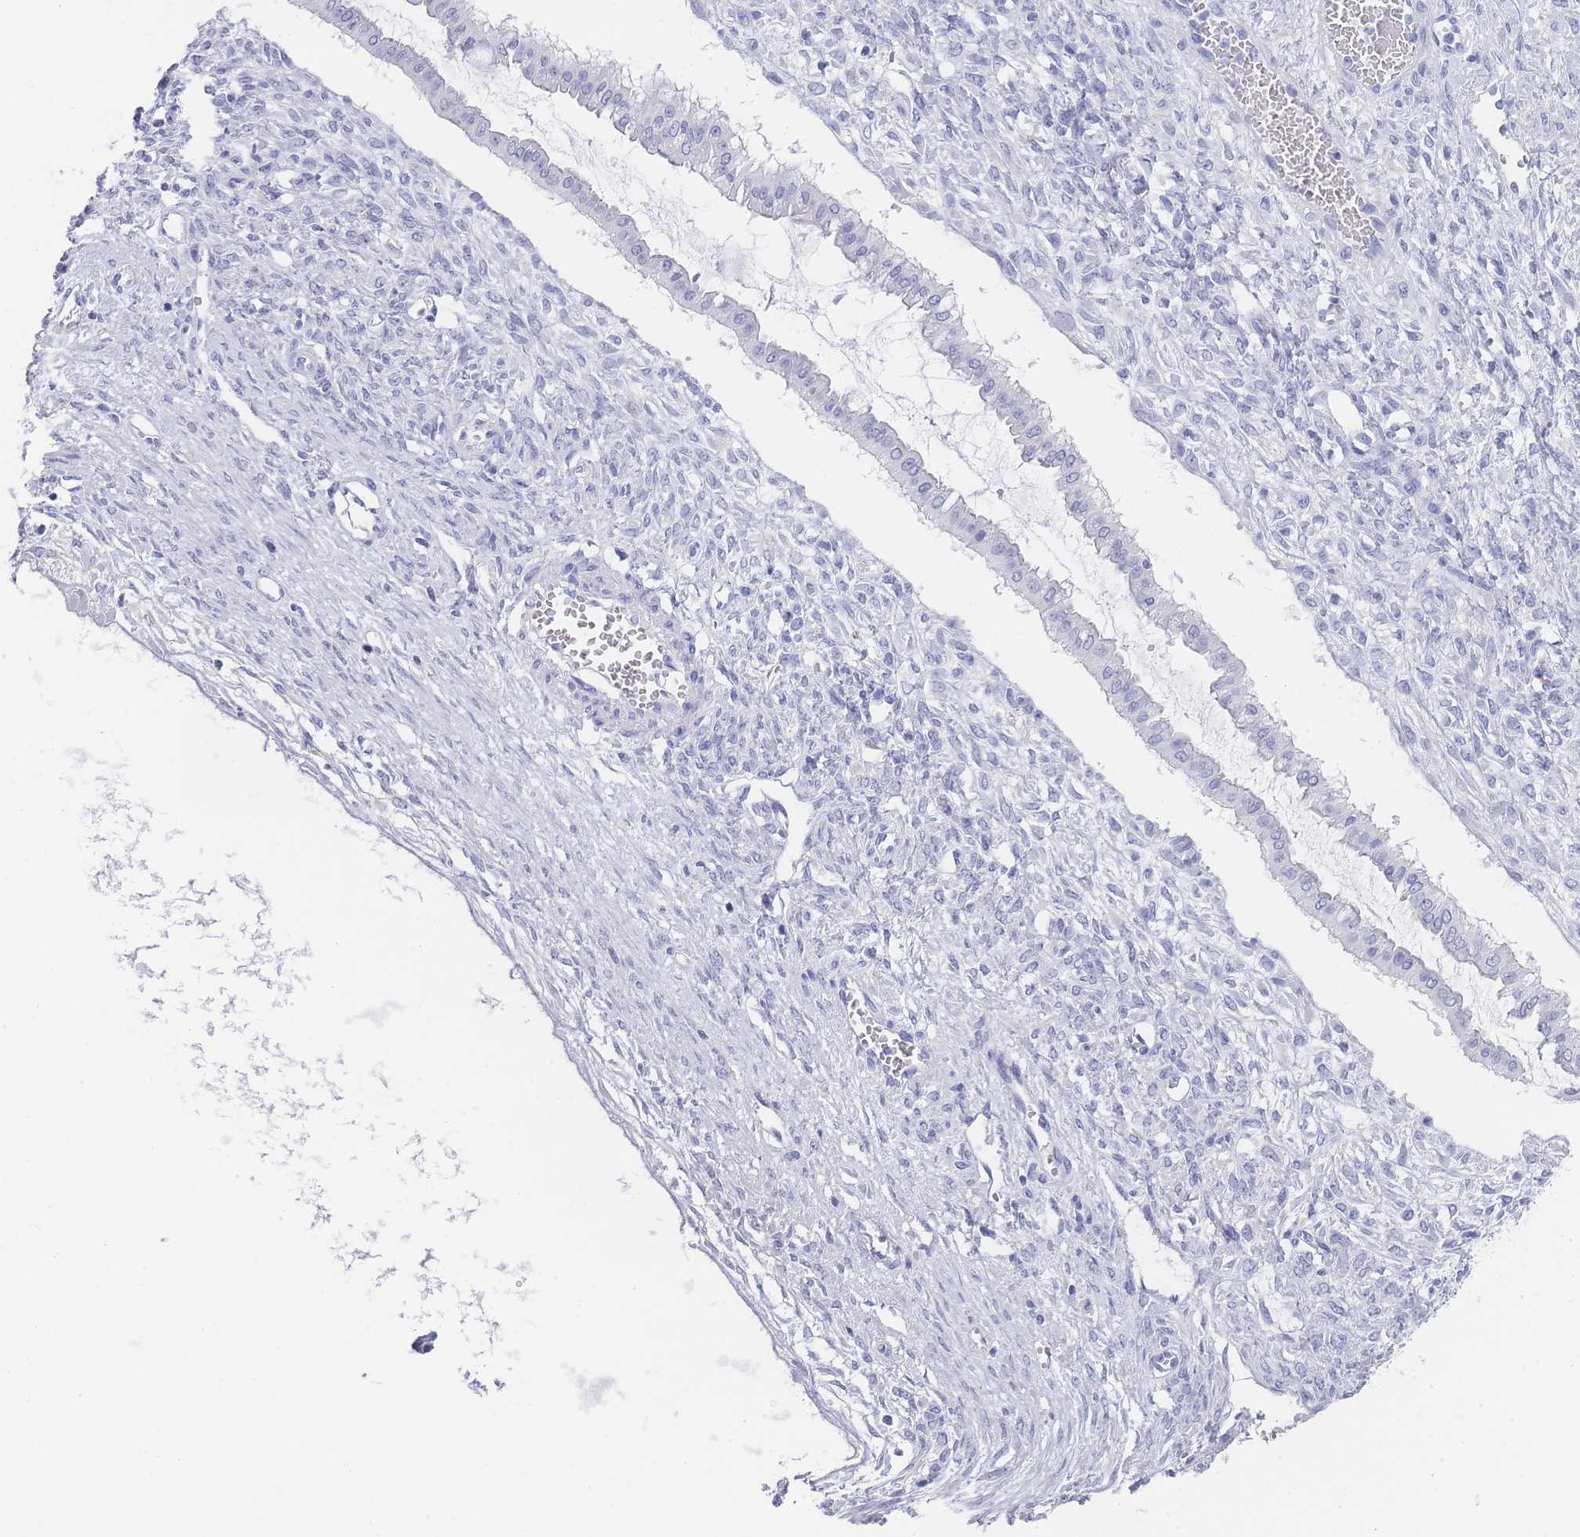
{"staining": {"intensity": "negative", "quantity": "none", "location": "none"}, "tissue": "ovarian cancer", "cell_type": "Tumor cells", "image_type": "cancer", "snomed": [{"axis": "morphology", "description": "Cystadenocarcinoma, mucinous, NOS"}, {"axis": "topography", "description": "Ovary"}], "caption": "The photomicrograph reveals no significant positivity in tumor cells of mucinous cystadenocarcinoma (ovarian).", "gene": "RAB2B", "patient": {"sex": "female", "age": 73}}